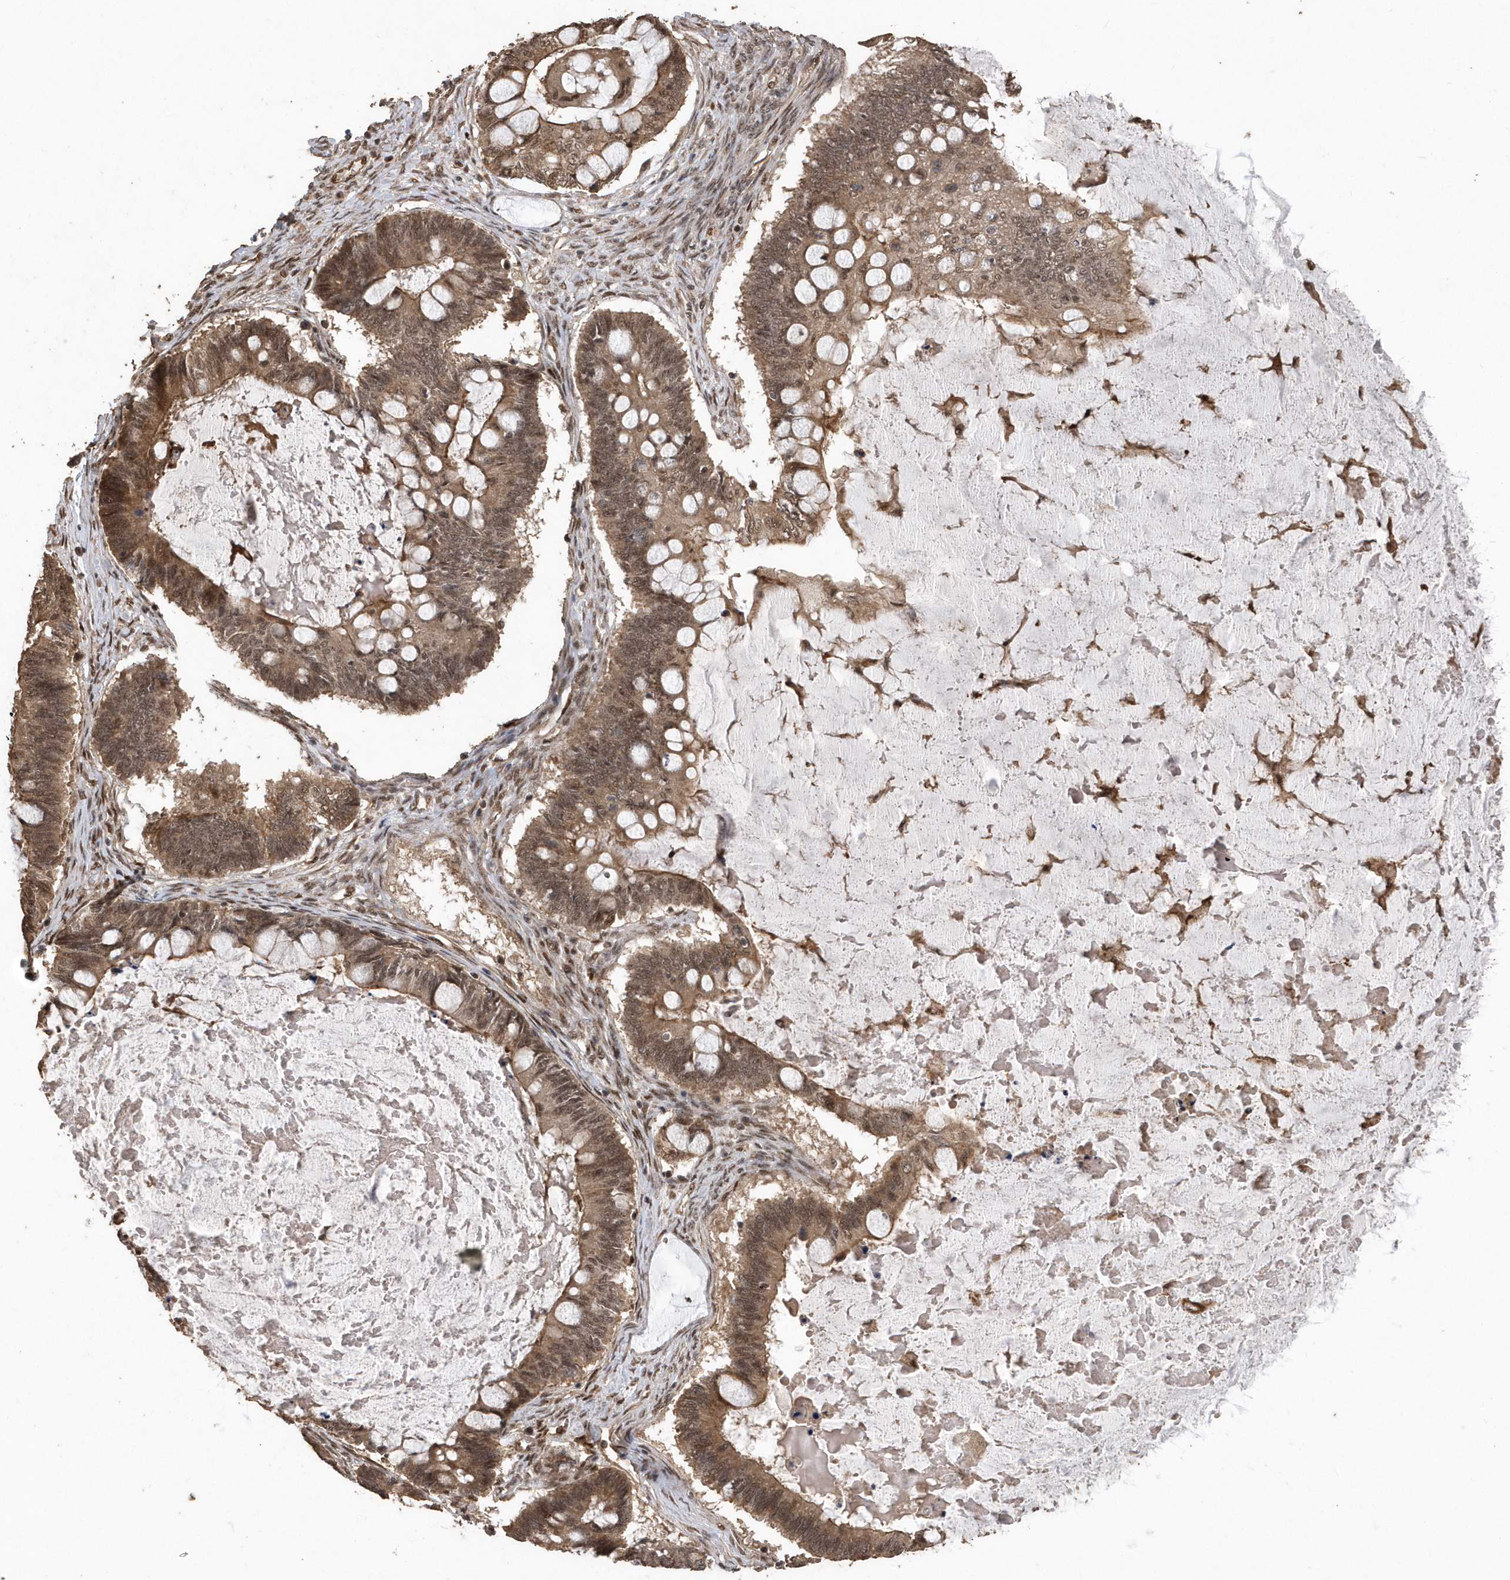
{"staining": {"intensity": "moderate", "quantity": ">75%", "location": "cytoplasmic/membranous,nuclear"}, "tissue": "ovarian cancer", "cell_type": "Tumor cells", "image_type": "cancer", "snomed": [{"axis": "morphology", "description": "Cystadenocarcinoma, mucinous, NOS"}, {"axis": "topography", "description": "Ovary"}], "caption": "Ovarian cancer stained with DAB (3,3'-diaminobenzidine) immunohistochemistry (IHC) demonstrates medium levels of moderate cytoplasmic/membranous and nuclear staining in about >75% of tumor cells. Immunohistochemistry (ihc) stains the protein in brown and the nuclei are stained blue.", "gene": "INTS12", "patient": {"sex": "female", "age": 61}}